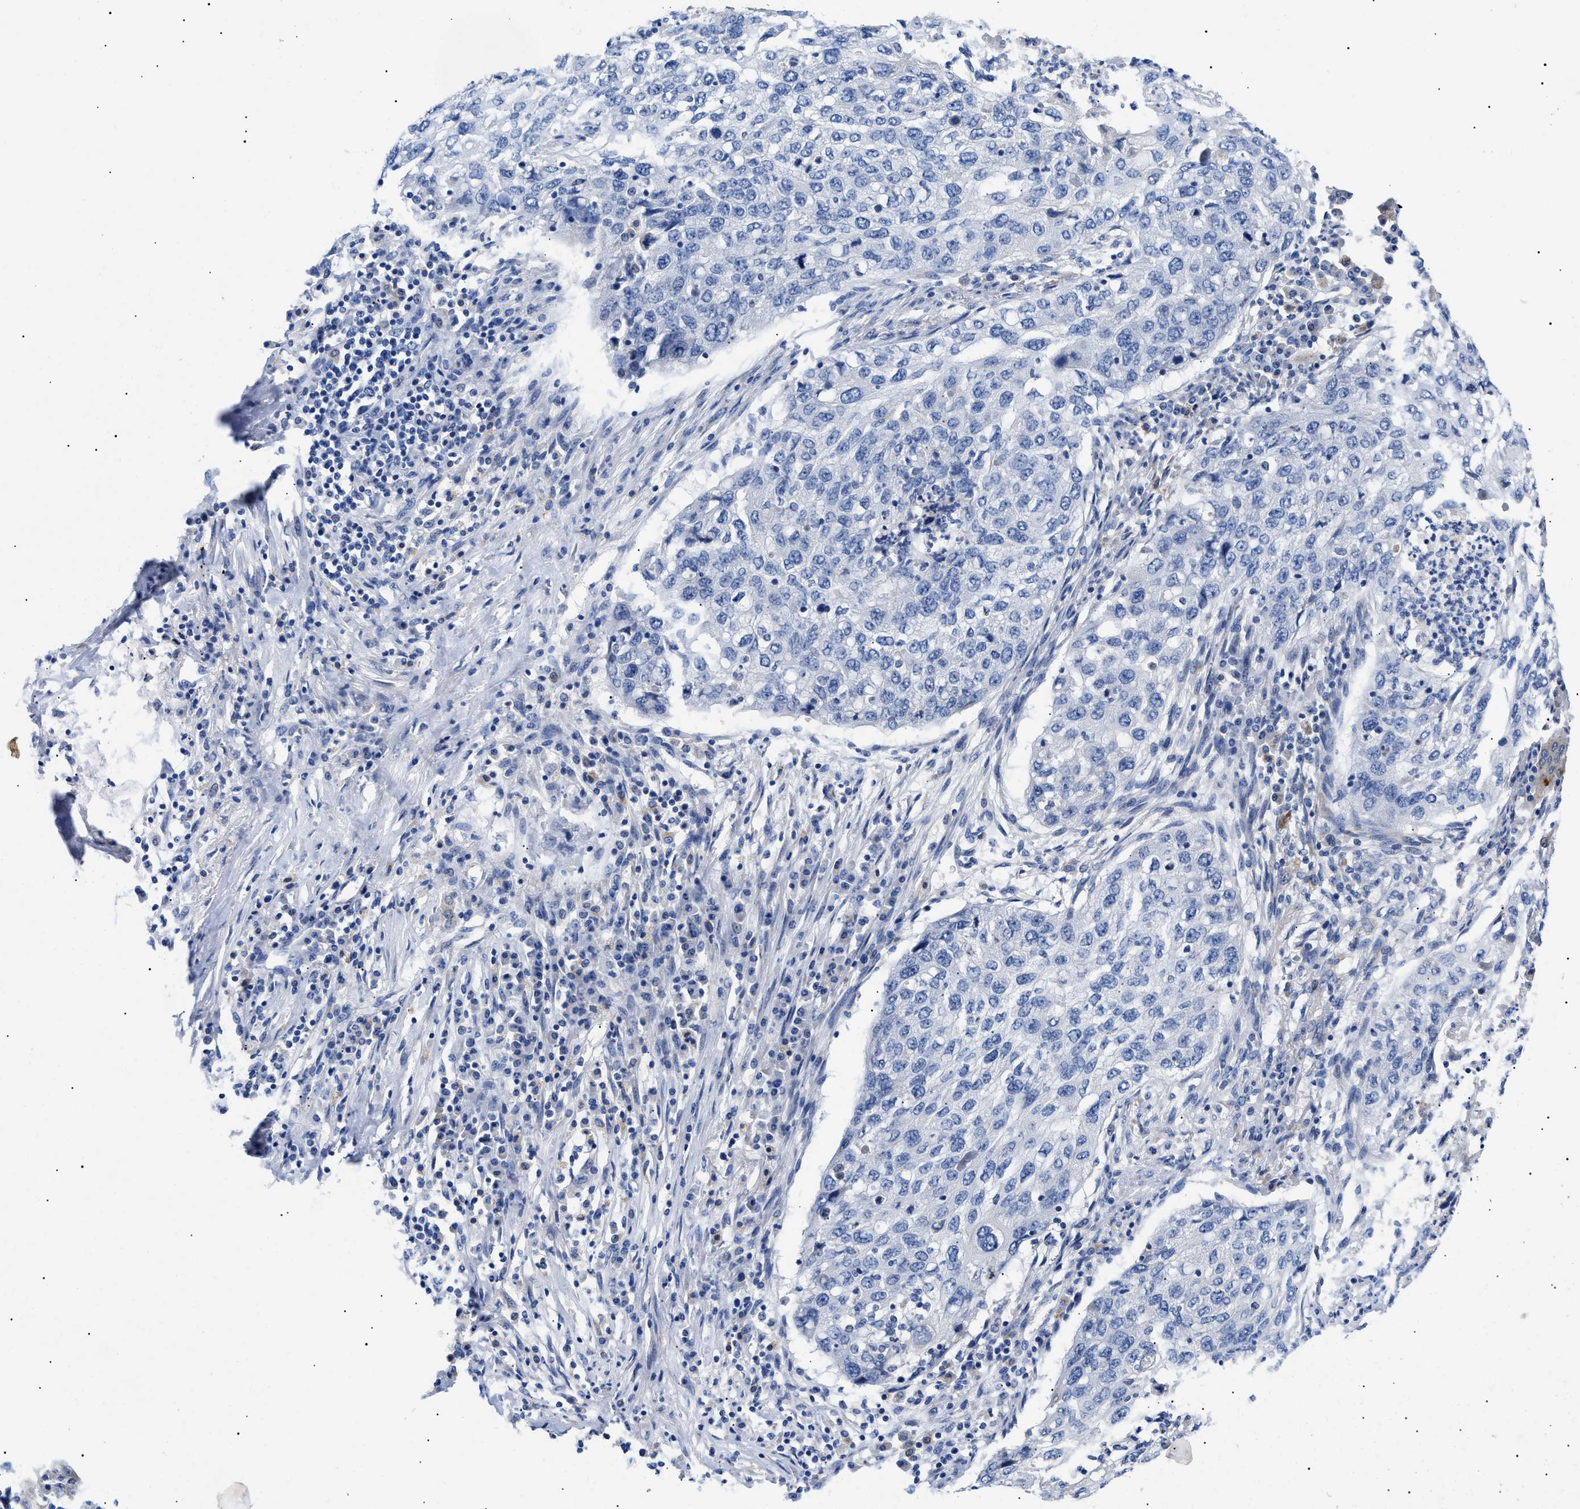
{"staining": {"intensity": "negative", "quantity": "none", "location": "none"}, "tissue": "lung cancer", "cell_type": "Tumor cells", "image_type": "cancer", "snomed": [{"axis": "morphology", "description": "Squamous cell carcinoma, NOS"}, {"axis": "topography", "description": "Lung"}], "caption": "IHC photomicrograph of neoplastic tissue: human lung cancer (squamous cell carcinoma) stained with DAB (3,3'-diaminobenzidine) reveals no significant protein staining in tumor cells.", "gene": "ACKR1", "patient": {"sex": "female", "age": 63}}